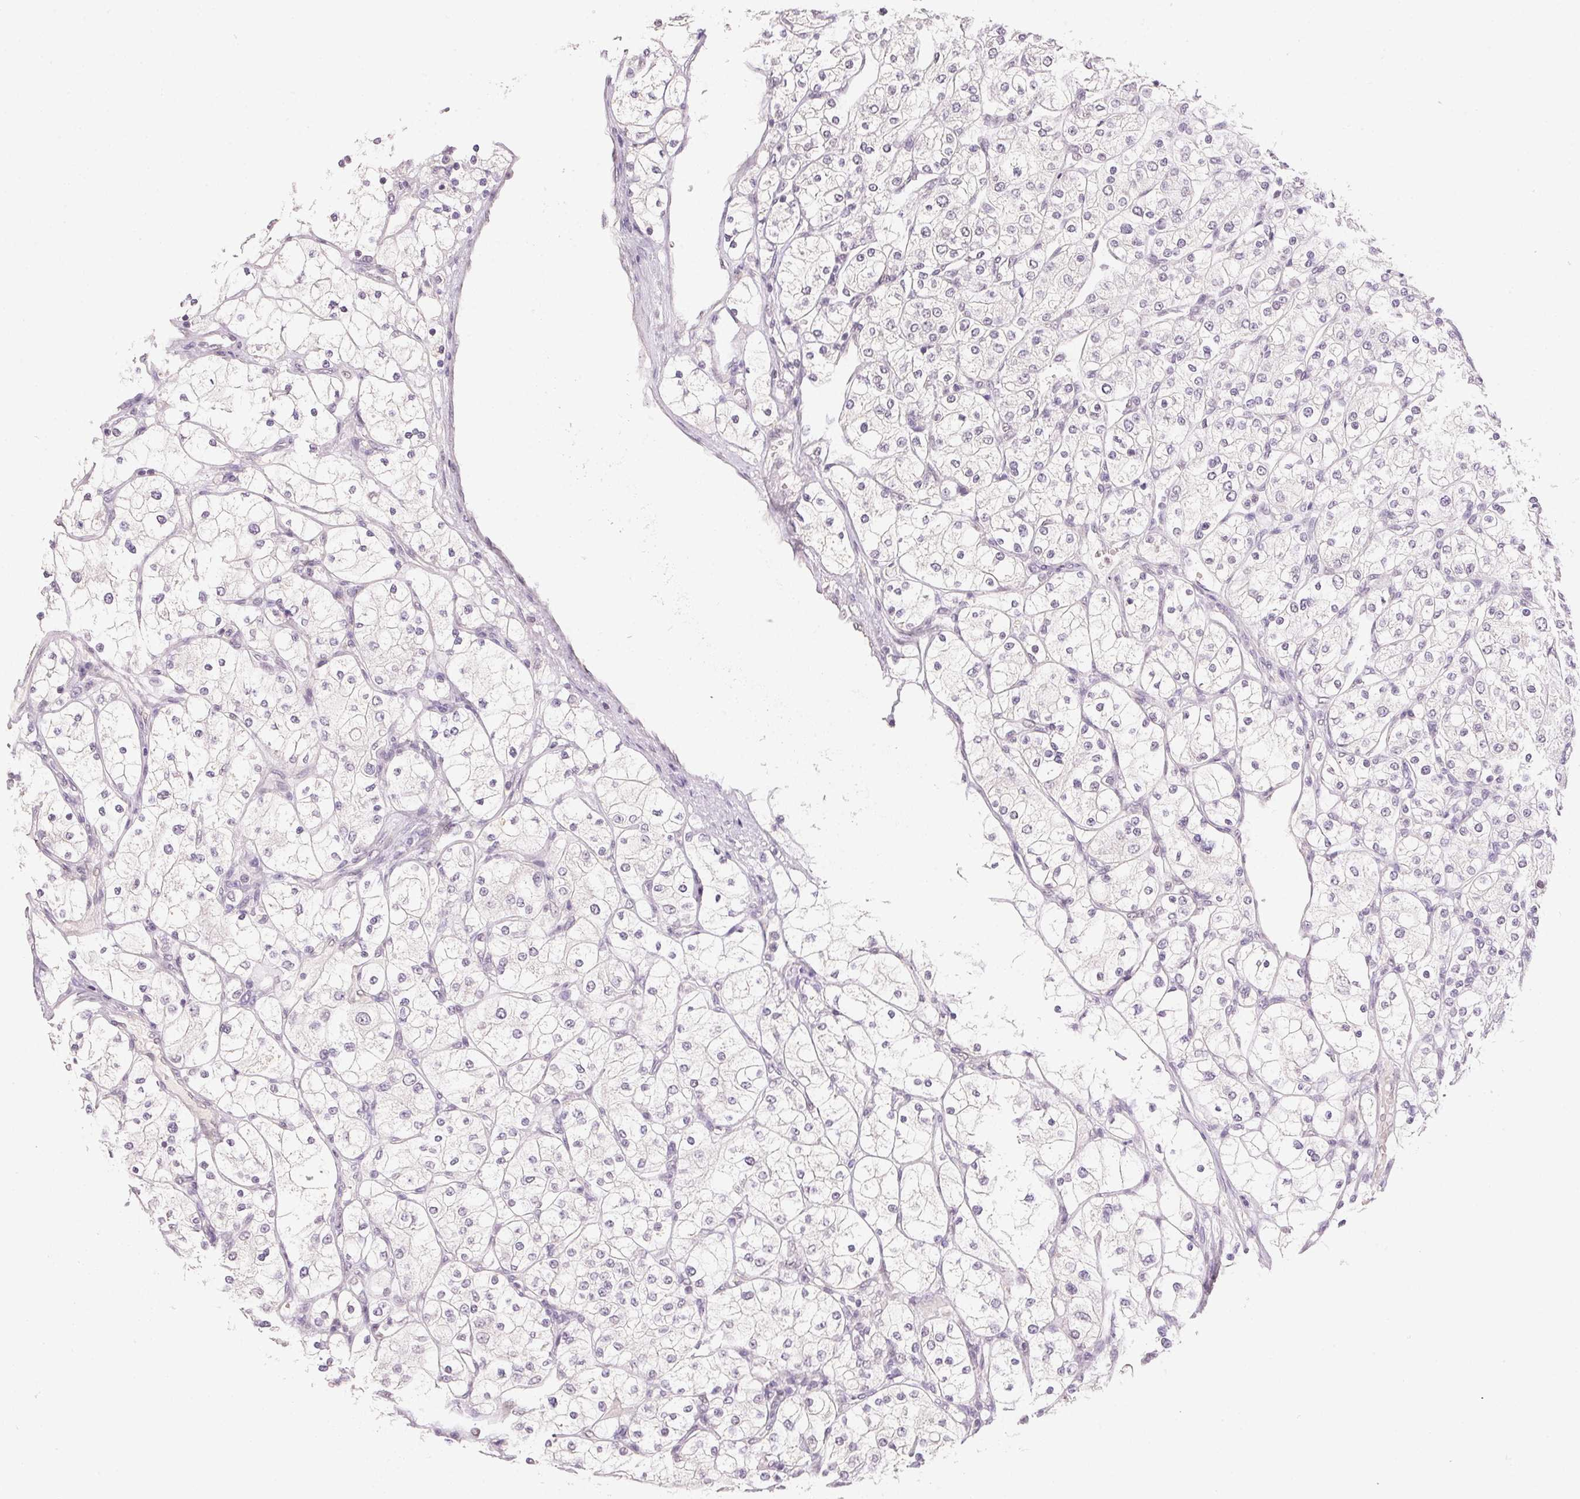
{"staining": {"intensity": "negative", "quantity": "none", "location": "none"}, "tissue": "renal cancer", "cell_type": "Tumor cells", "image_type": "cancer", "snomed": [{"axis": "morphology", "description": "Adenocarcinoma, NOS"}, {"axis": "topography", "description": "Kidney"}], "caption": "There is no significant positivity in tumor cells of renal adenocarcinoma.", "gene": "POLR3G", "patient": {"sex": "male", "age": 80}}